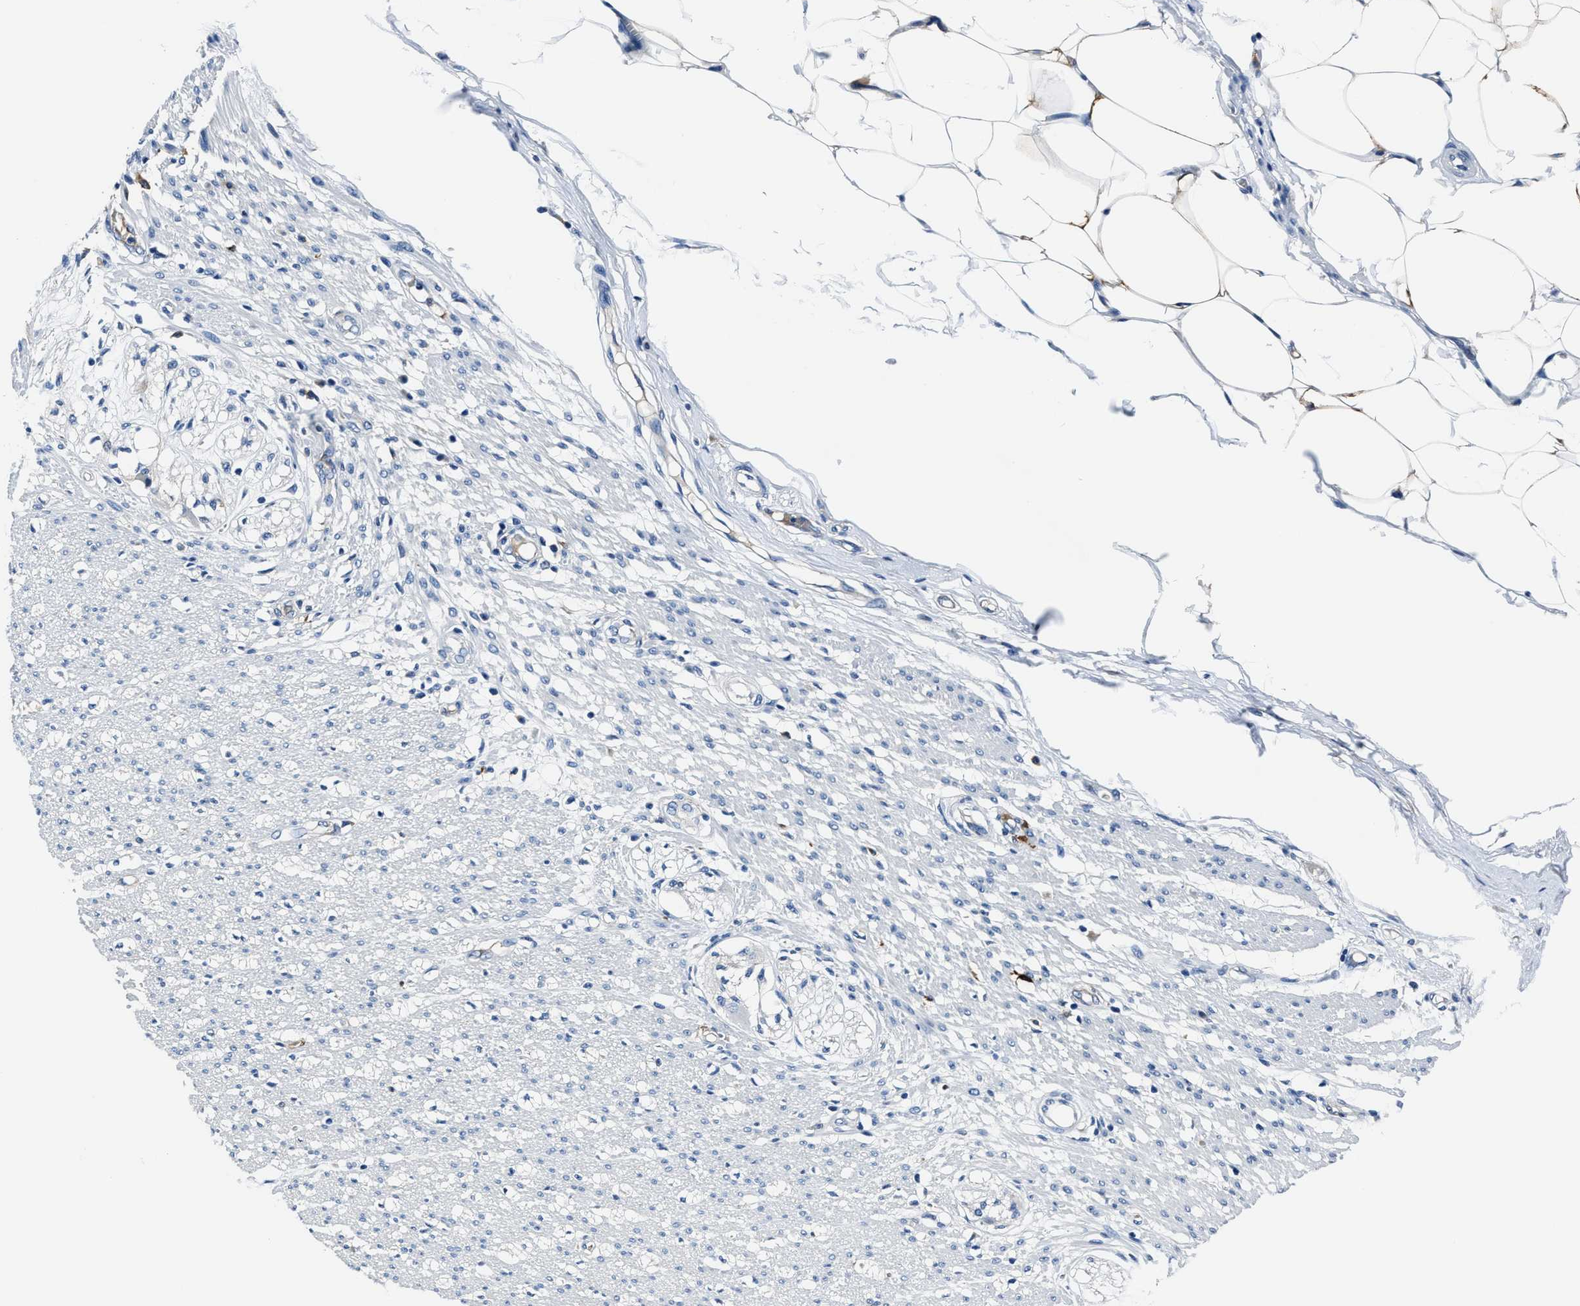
{"staining": {"intensity": "weak", "quantity": "<25%", "location": "cytoplasmic/membranous"}, "tissue": "smooth muscle", "cell_type": "Smooth muscle cells", "image_type": "normal", "snomed": [{"axis": "morphology", "description": "Normal tissue, NOS"}, {"axis": "morphology", "description": "Adenocarcinoma, NOS"}, {"axis": "topography", "description": "Colon"}, {"axis": "topography", "description": "Peripheral nerve tissue"}], "caption": "An immunohistochemistry image of unremarkable smooth muscle is shown. There is no staining in smooth muscle cells of smooth muscle.", "gene": "FTL", "patient": {"sex": "male", "age": 14}}